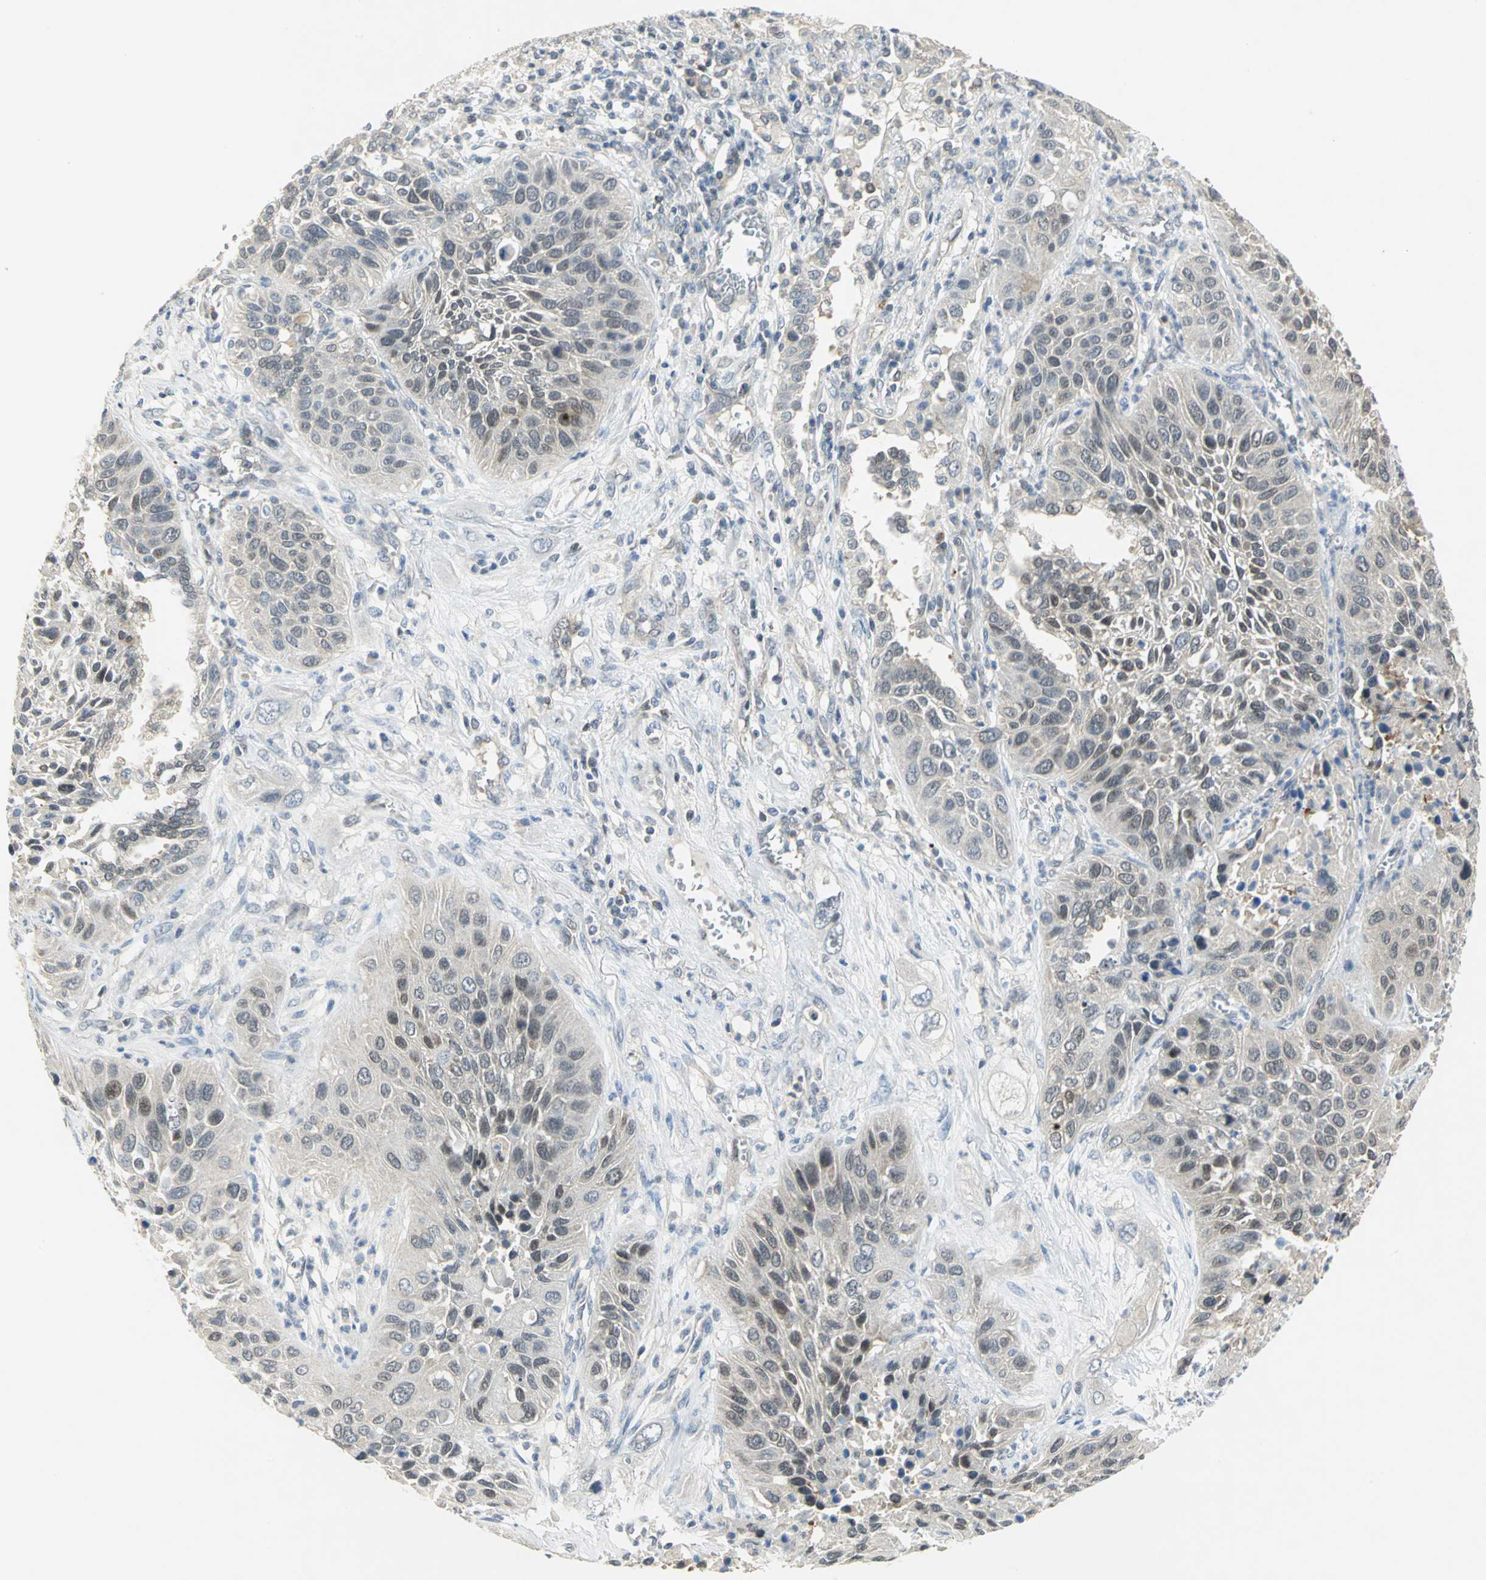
{"staining": {"intensity": "moderate", "quantity": "<25%", "location": "nuclear"}, "tissue": "lung cancer", "cell_type": "Tumor cells", "image_type": "cancer", "snomed": [{"axis": "morphology", "description": "Squamous cell carcinoma, NOS"}, {"axis": "topography", "description": "Lung"}], "caption": "DAB immunohistochemical staining of squamous cell carcinoma (lung) shows moderate nuclear protein positivity in approximately <25% of tumor cells.", "gene": "PPIA", "patient": {"sex": "female", "age": 76}}